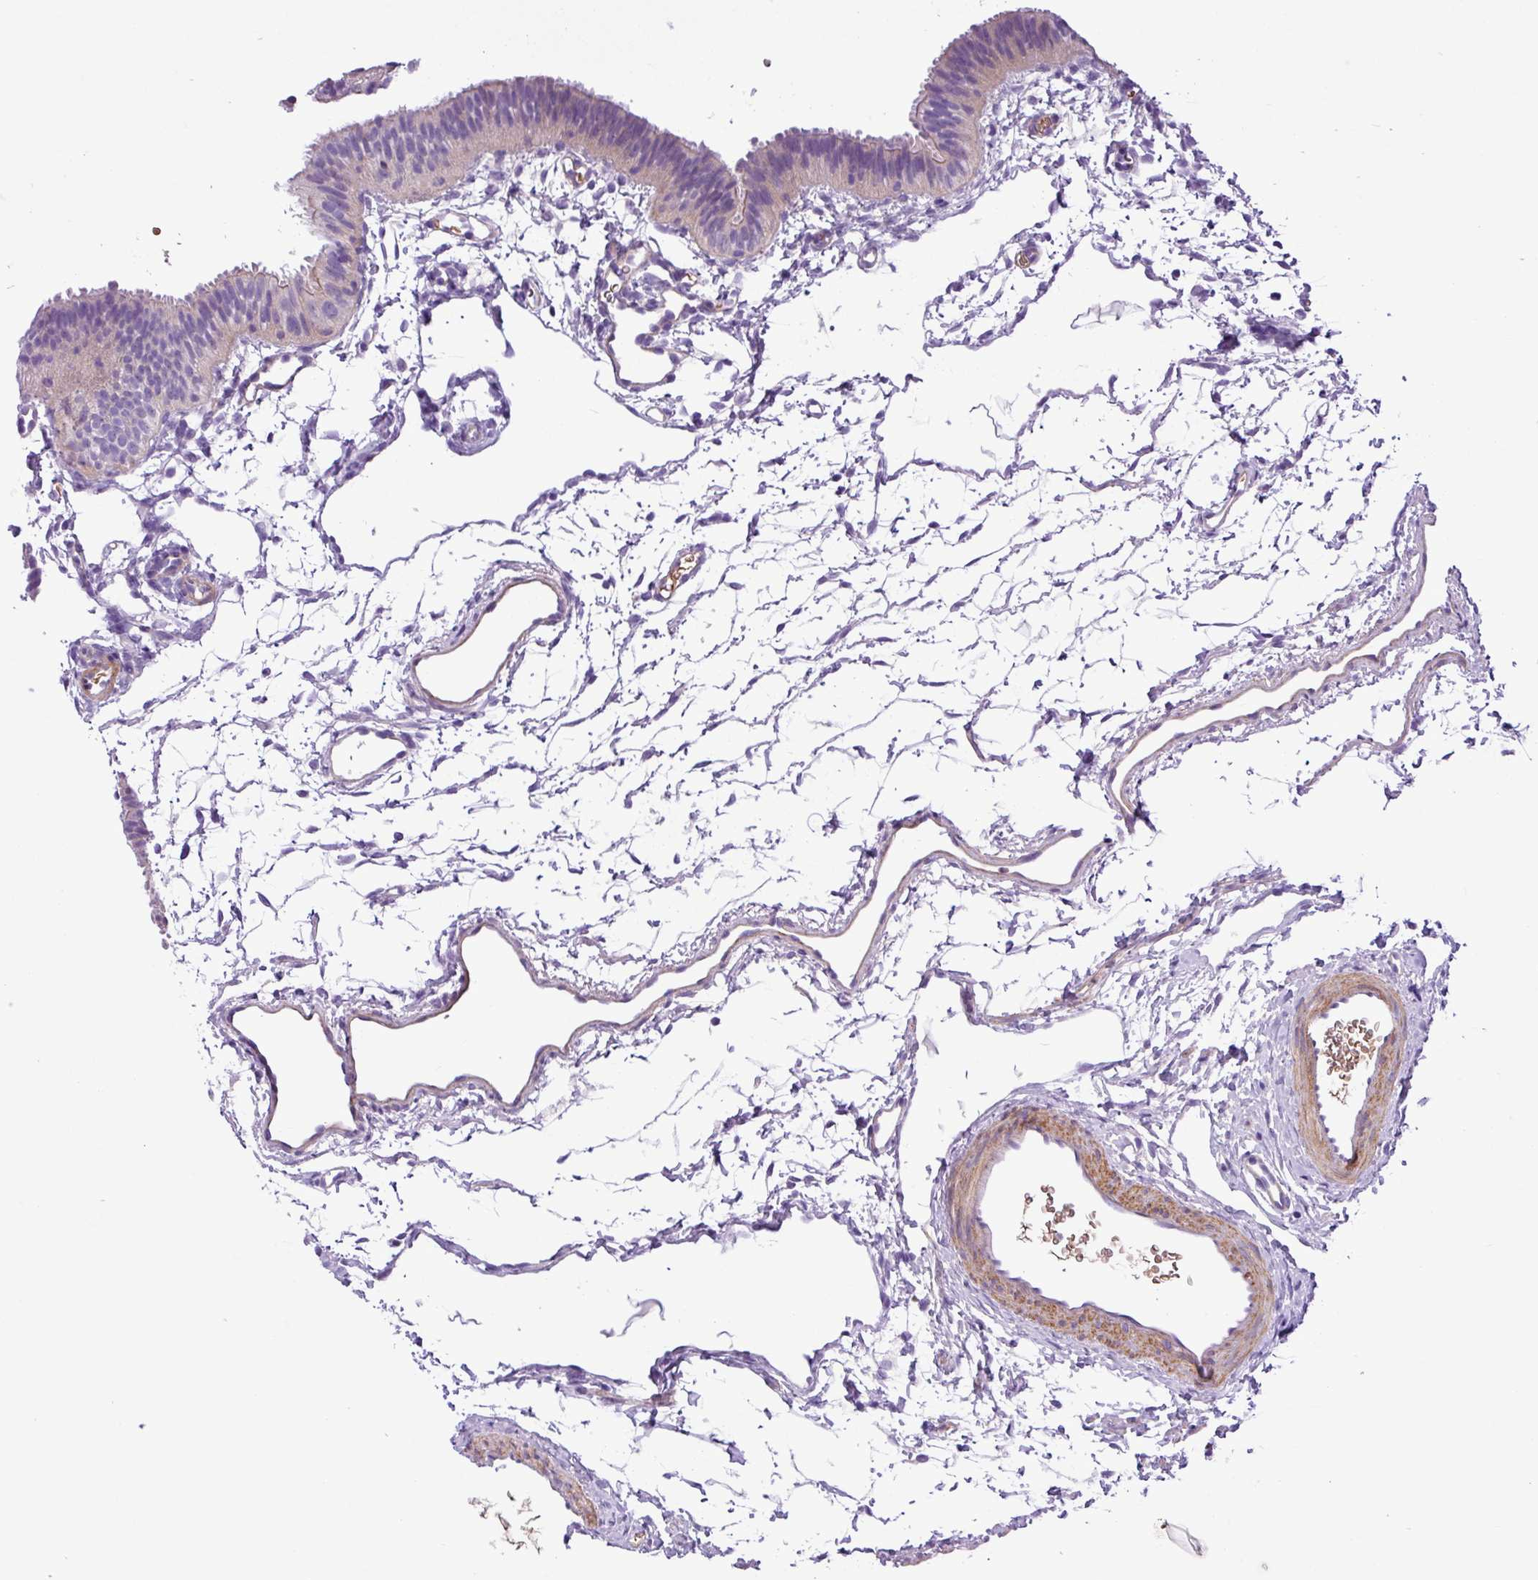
{"staining": {"intensity": "negative", "quantity": "none", "location": "none"}, "tissue": "fallopian tube", "cell_type": "Glandular cells", "image_type": "normal", "snomed": [{"axis": "morphology", "description": "Normal tissue, NOS"}, {"axis": "topography", "description": "Fallopian tube"}], "caption": "Photomicrograph shows no protein expression in glandular cells of normal fallopian tube.", "gene": "C11orf91", "patient": {"sex": "female", "age": 35}}